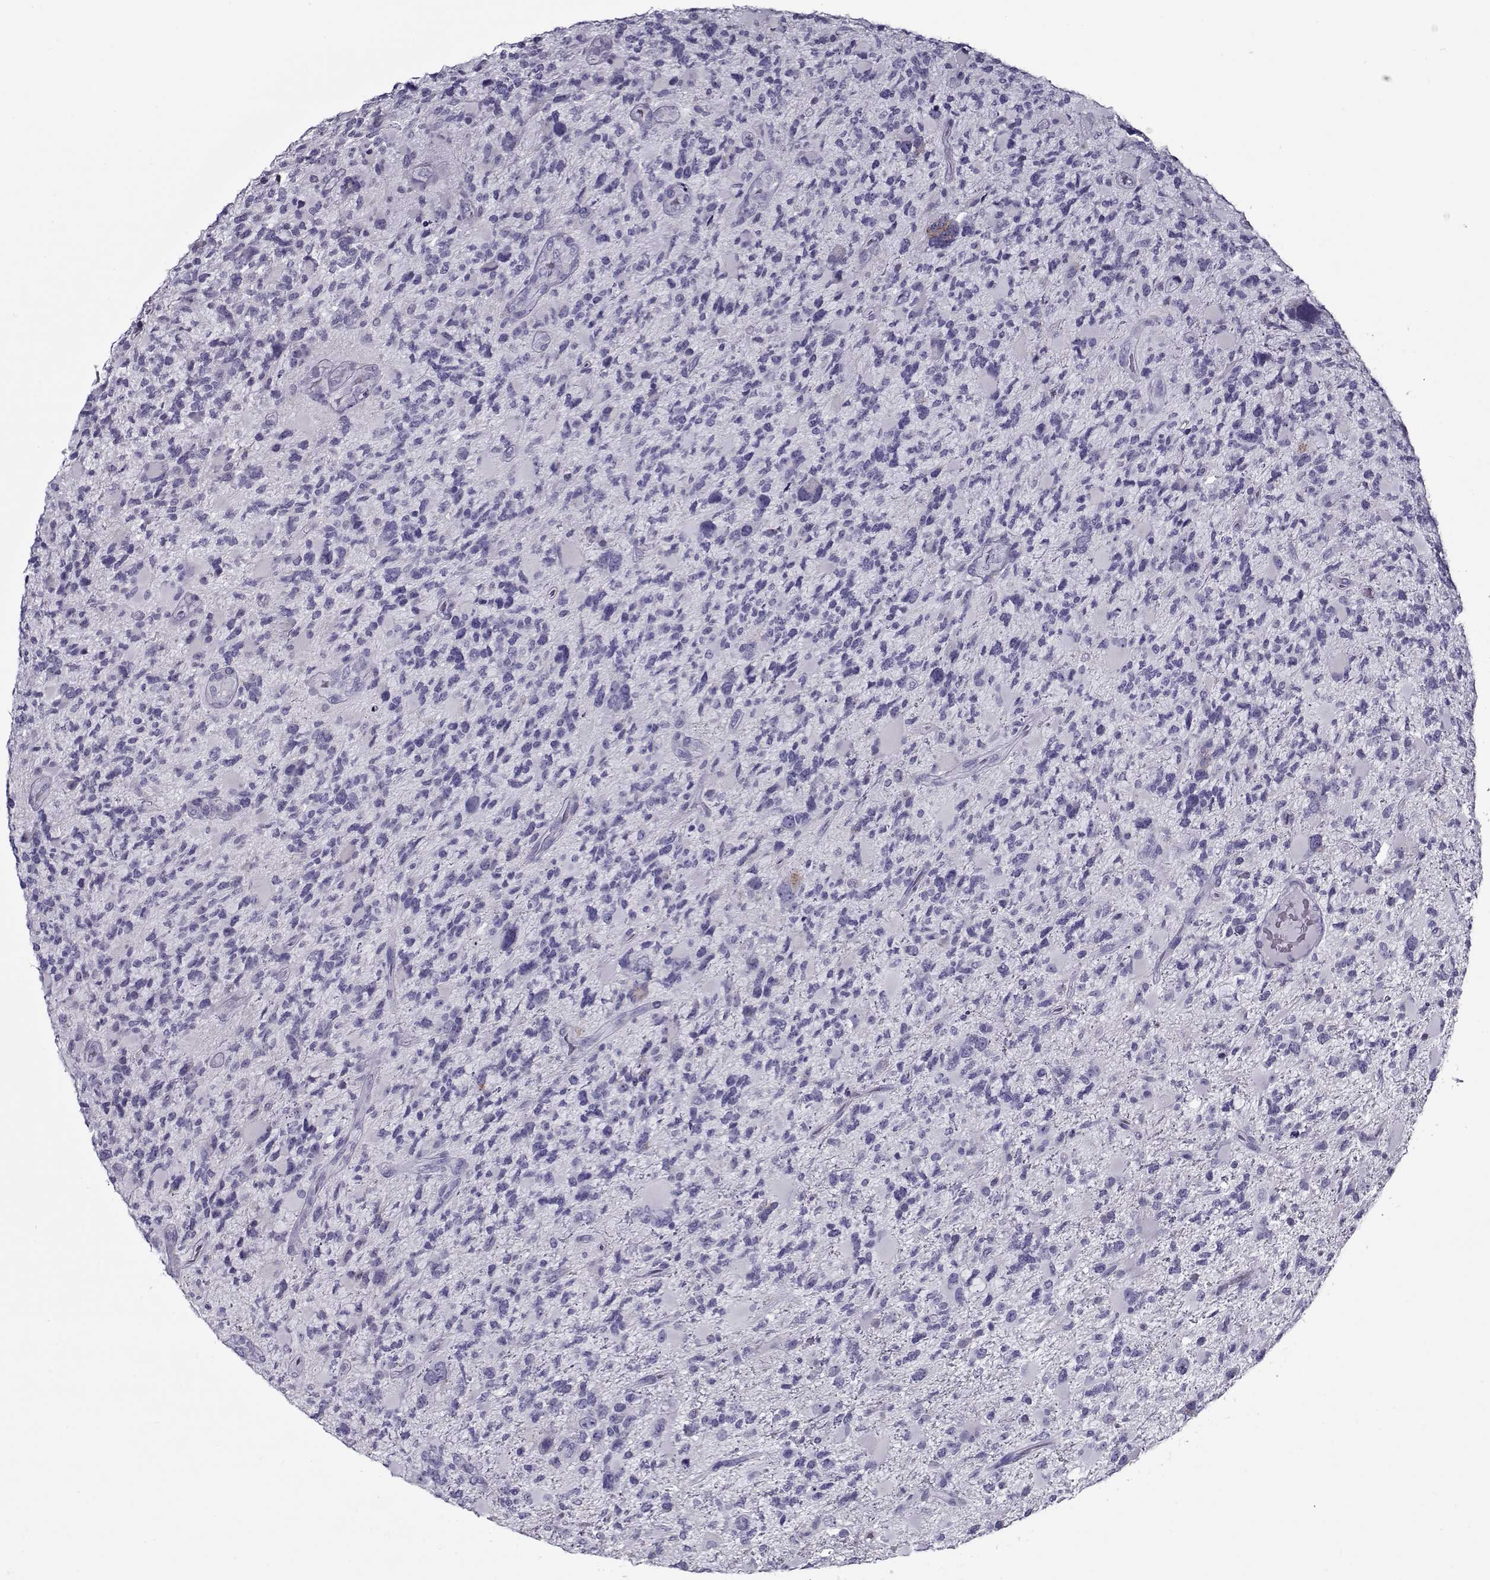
{"staining": {"intensity": "negative", "quantity": "none", "location": "none"}, "tissue": "glioma", "cell_type": "Tumor cells", "image_type": "cancer", "snomed": [{"axis": "morphology", "description": "Glioma, malignant, High grade"}, {"axis": "topography", "description": "Brain"}], "caption": "This is an immunohistochemistry (IHC) image of human malignant glioma (high-grade). There is no staining in tumor cells.", "gene": "GAGE2A", "patient": {"sex": "female", "age": 71}}